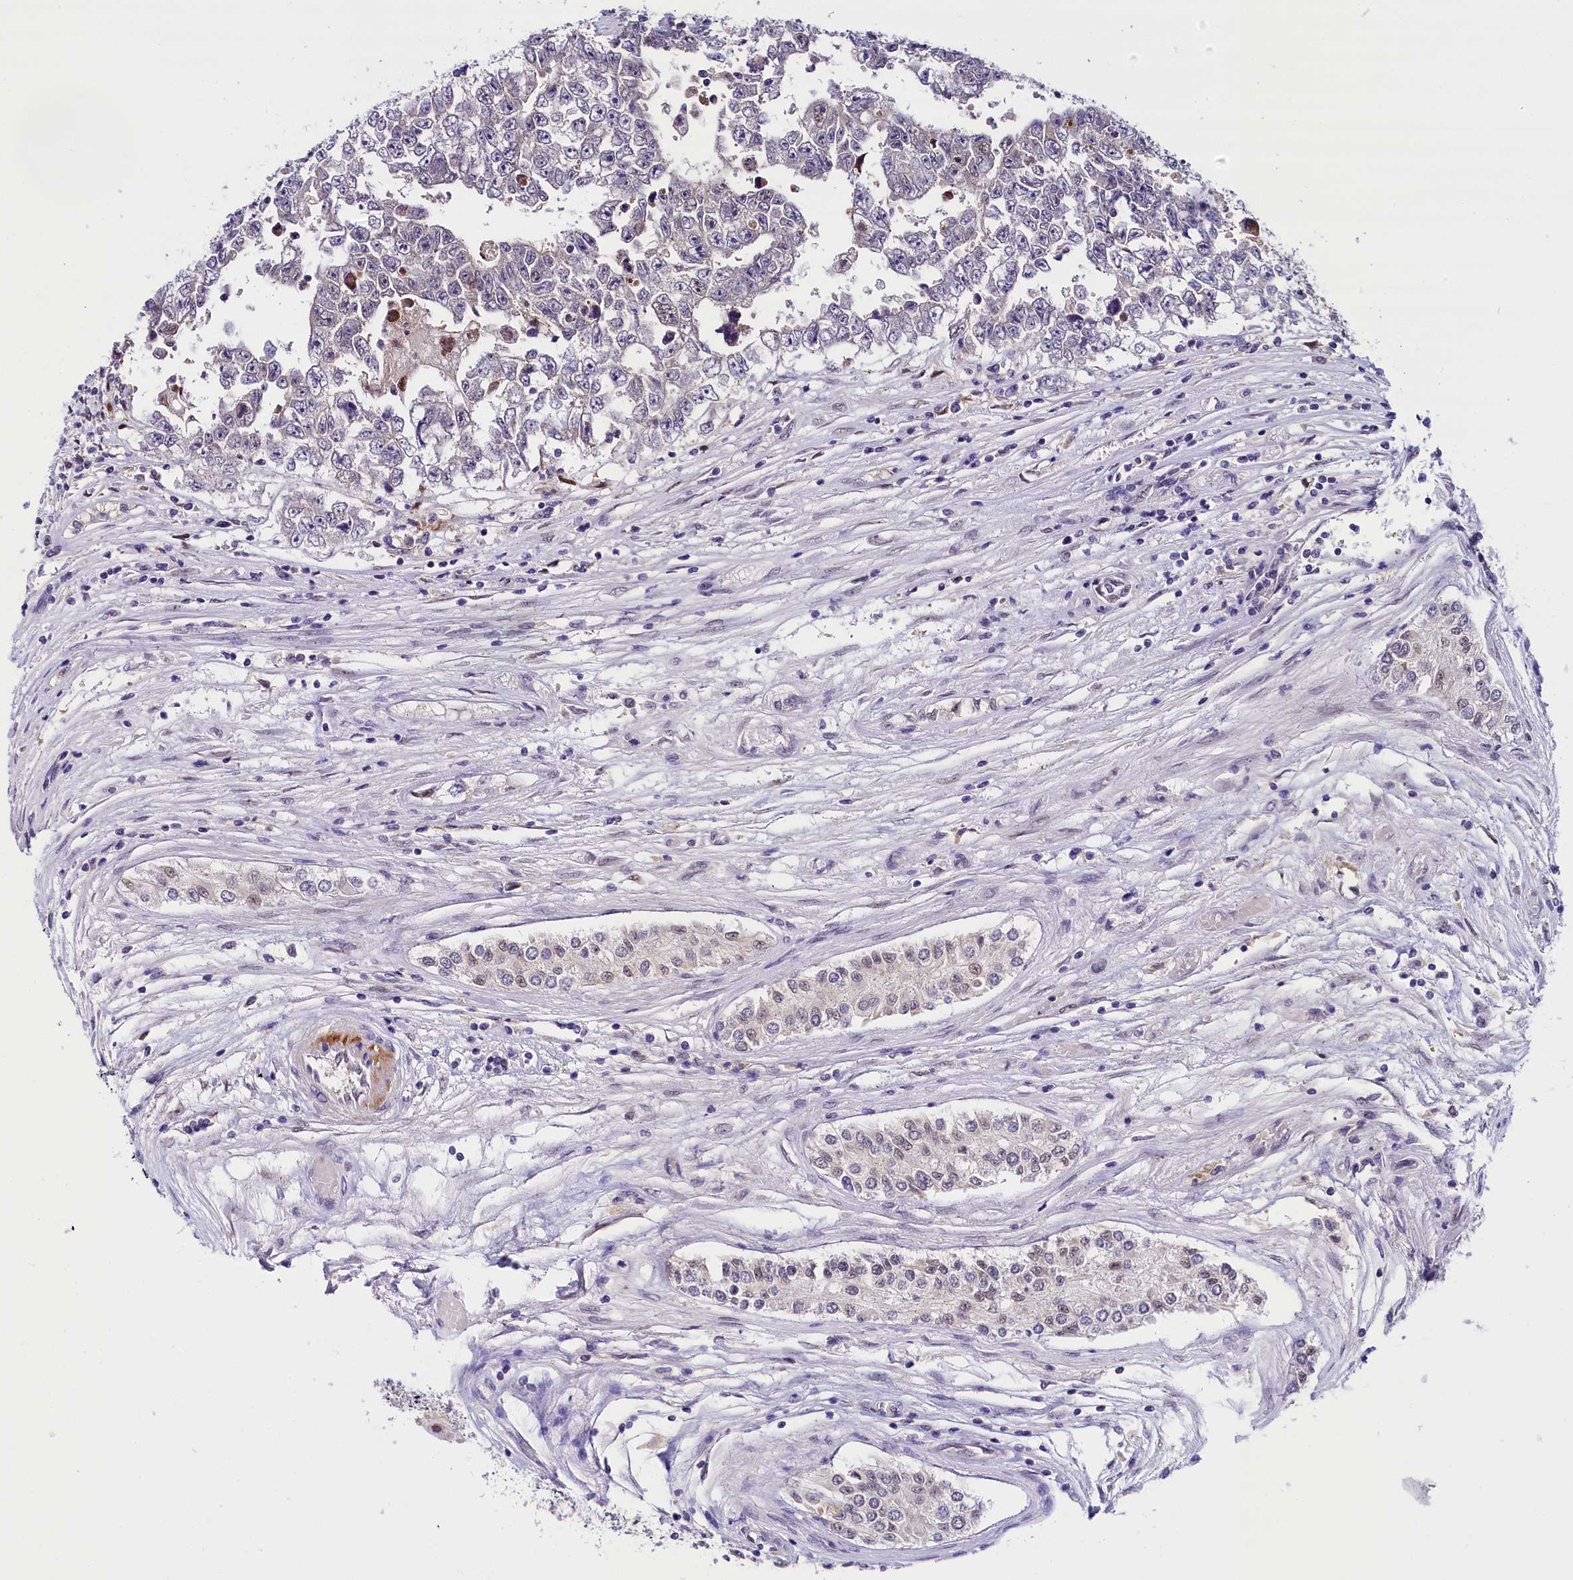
{"staining": {"intensity": "negative", "quantity": "none", "location": "none"}, "tissue": "testis cancer", "cell_type": "Tumor cells", "image_type": "cancer", "snomed": [{"axis": "morphology", "description": "Carcinoma, Embryonal, NOS"}, {"axis": "topography", "description": "Testis"}], "caption": "Tumor cells show no significant positivity in testis cancer.", "gene": "IQCN", "patient": {"sex": "male", "age": 25}}